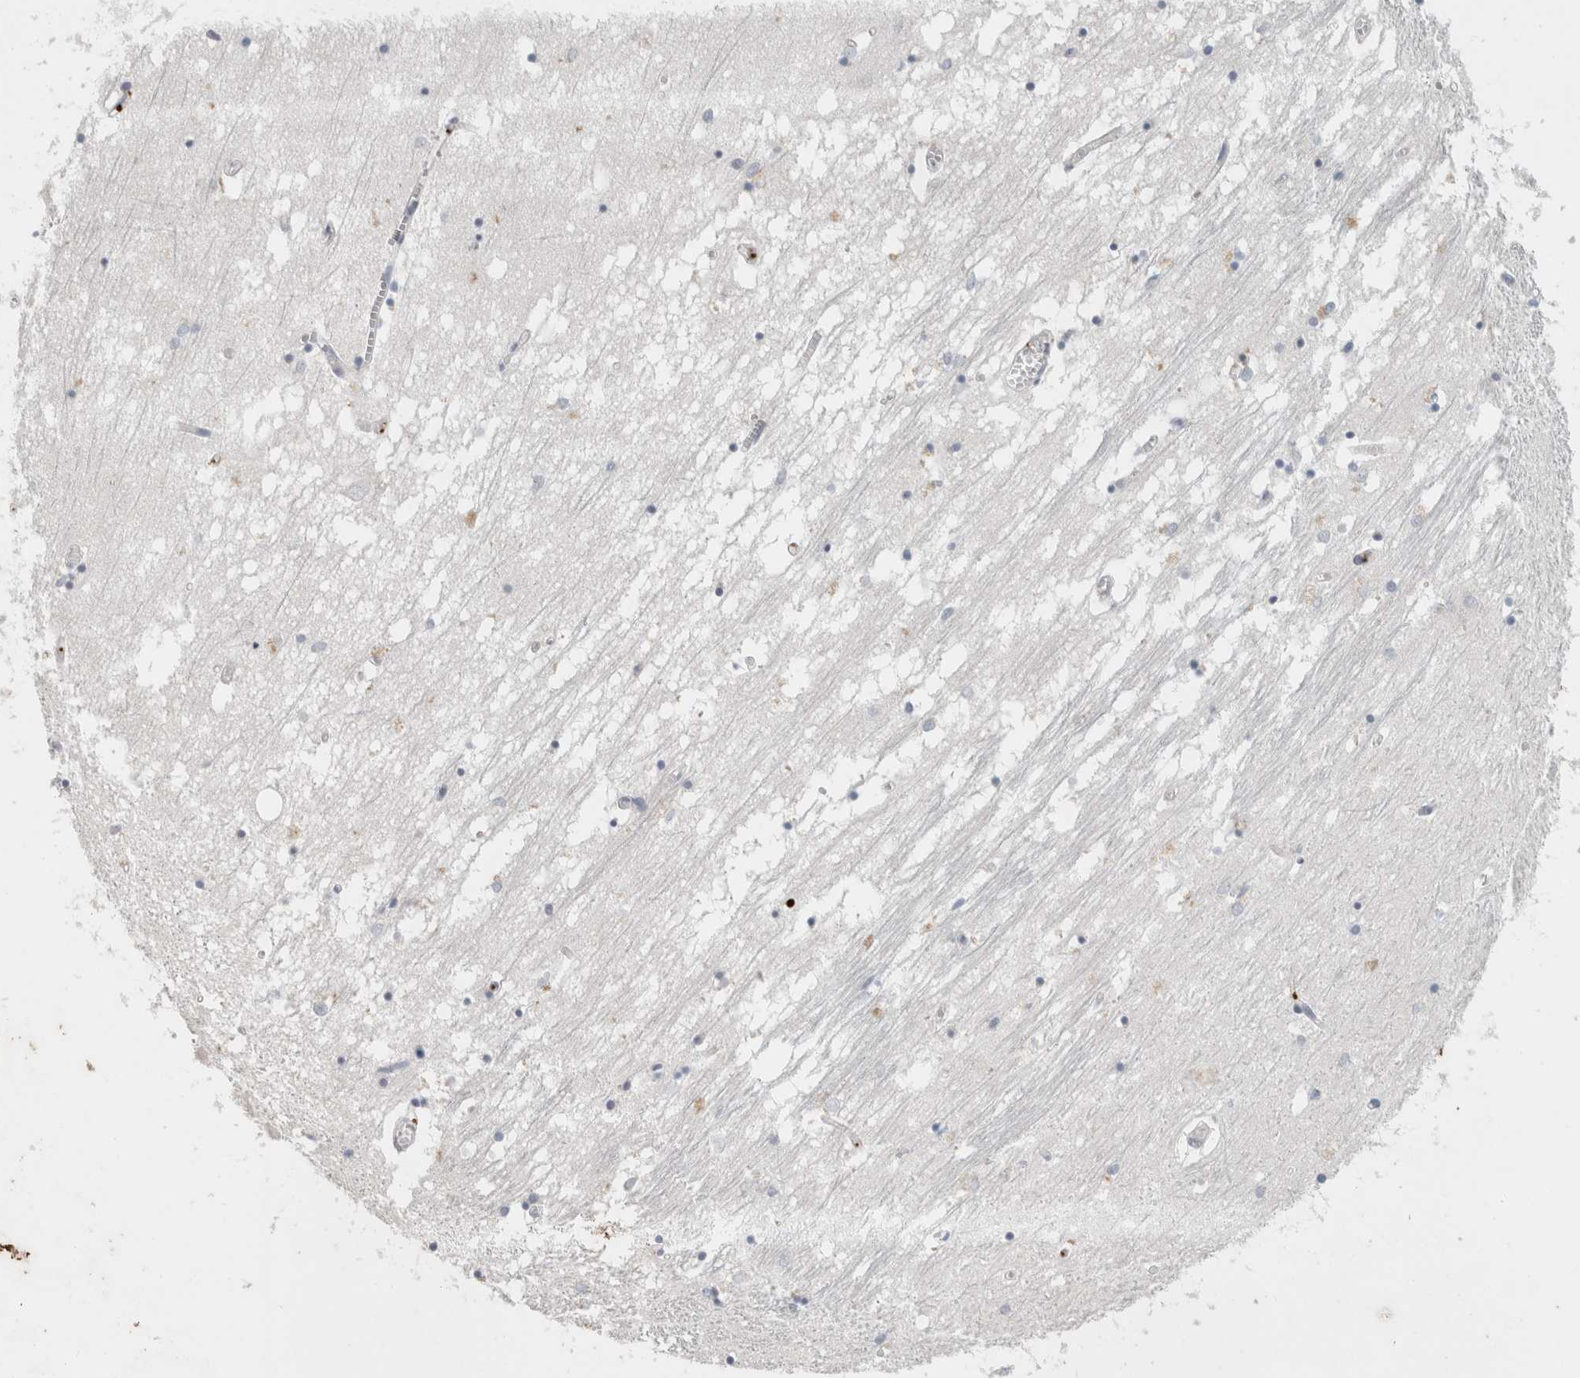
{"staining": {"intensity": "negative", "quantity": "none", "location": "none"}, "tissue": "hippocampus", "cell_type": "Glial cells", "image_type": "normal", "snomed": [{"axis": "morphology", "description": "Normal tissue, NOS"}, {"axis": "topography", "description": "Hippocampus"}], "caption": "The immunohistochemistry (IHC) photomicrograph has no significant staining in glial cells of hippocampus.", "gene": "CD36", "patient": {"sex": "male", "age": 70}}